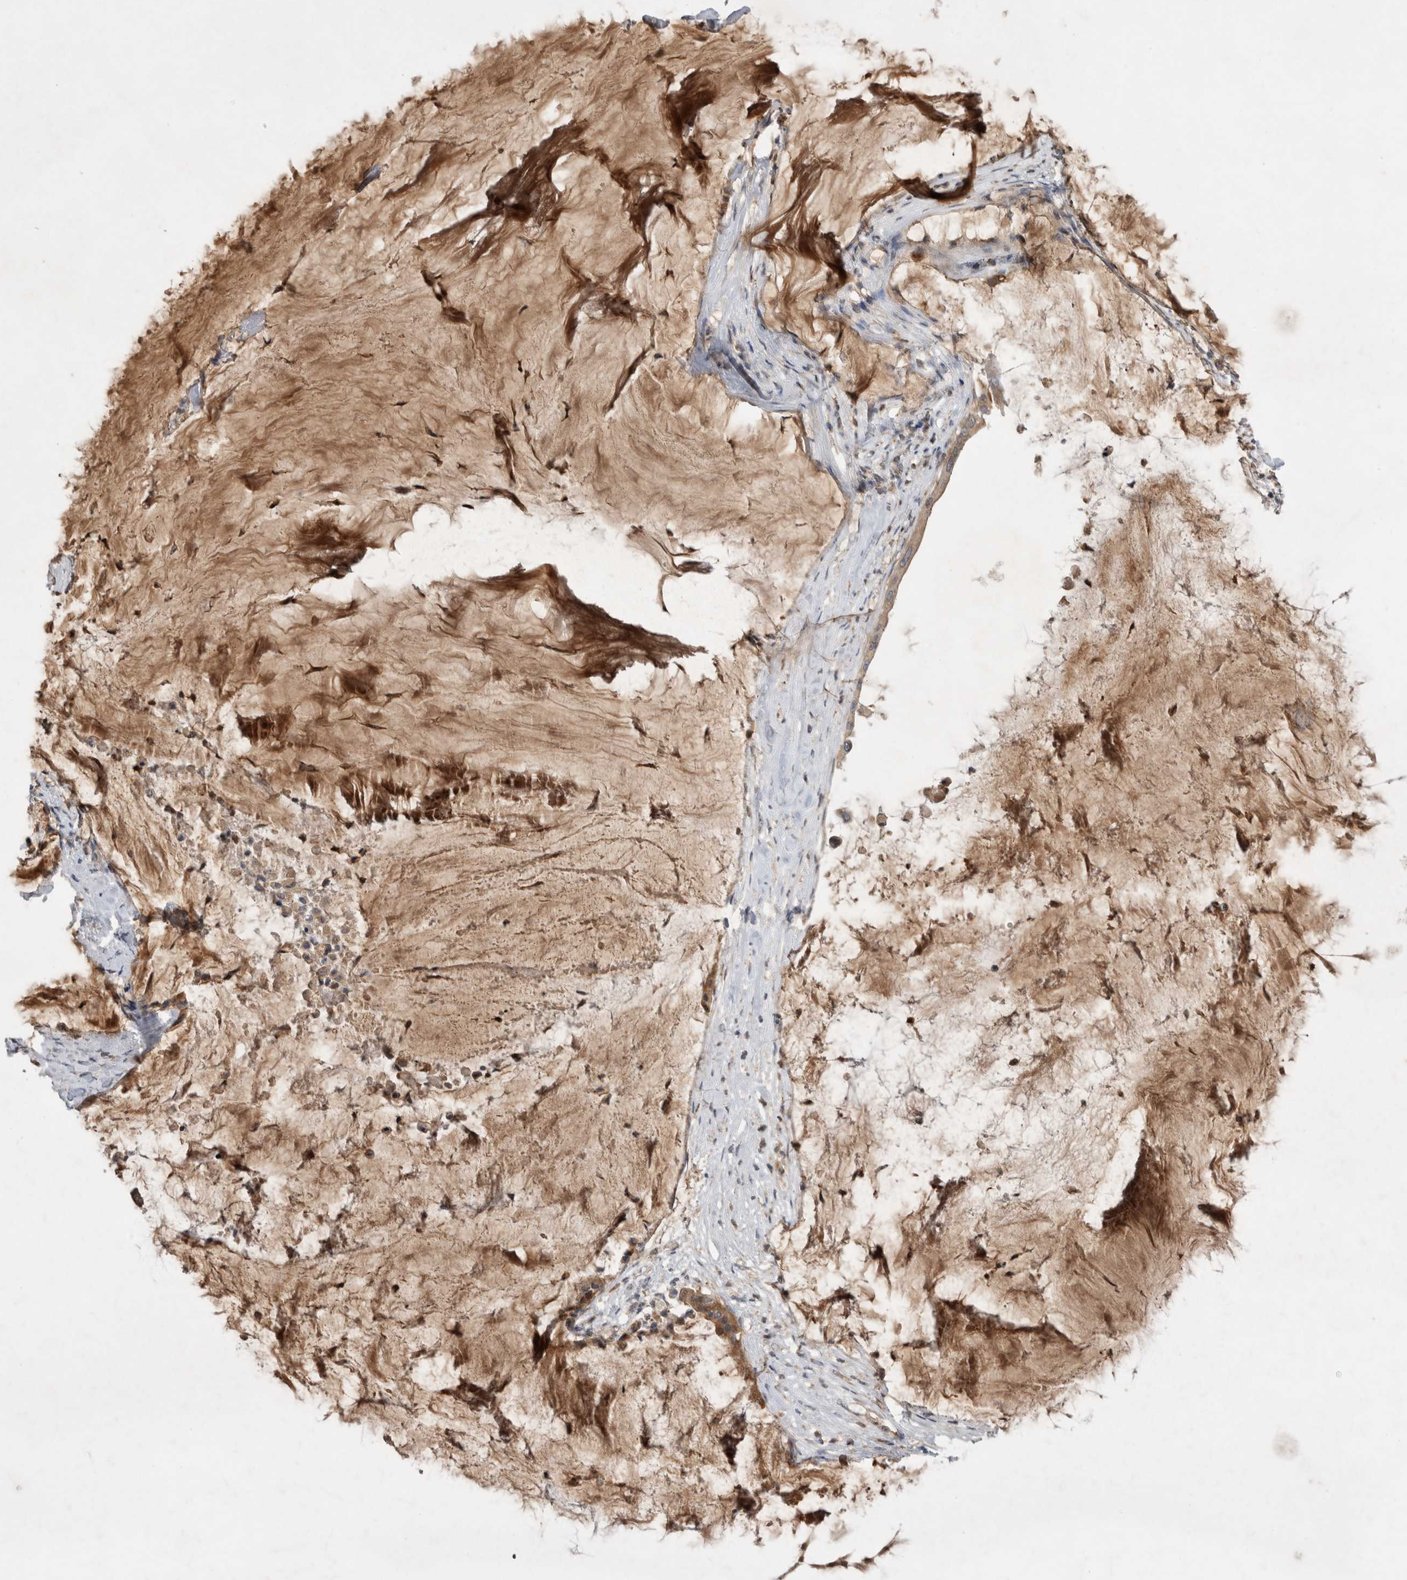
{"staining": {"intensity": "moderate", "quantity": ">75%", "location": "cytoplasmic/membranous"}, "tissue": "pancreatic cancer", "cell_type": "Tumor cells", "image_type": "cancer", "snomed": [{"axis": "morphology", "description": "Adenocarcinoma, NOS"}, {"axis": "topography", "description": "Pancreas"}], "caption": "Adenocarcinoma (pancreatic) was stained to show a protein in brown. There is medium levels of moderate cytoplasmic/membranous expression in about >75% of tumor cells. The protein of interest is shown in brown color, while the nuclei are stained blue.", "gene": "KCNIP1", "patient": {"sex": "male", "age": 41}}